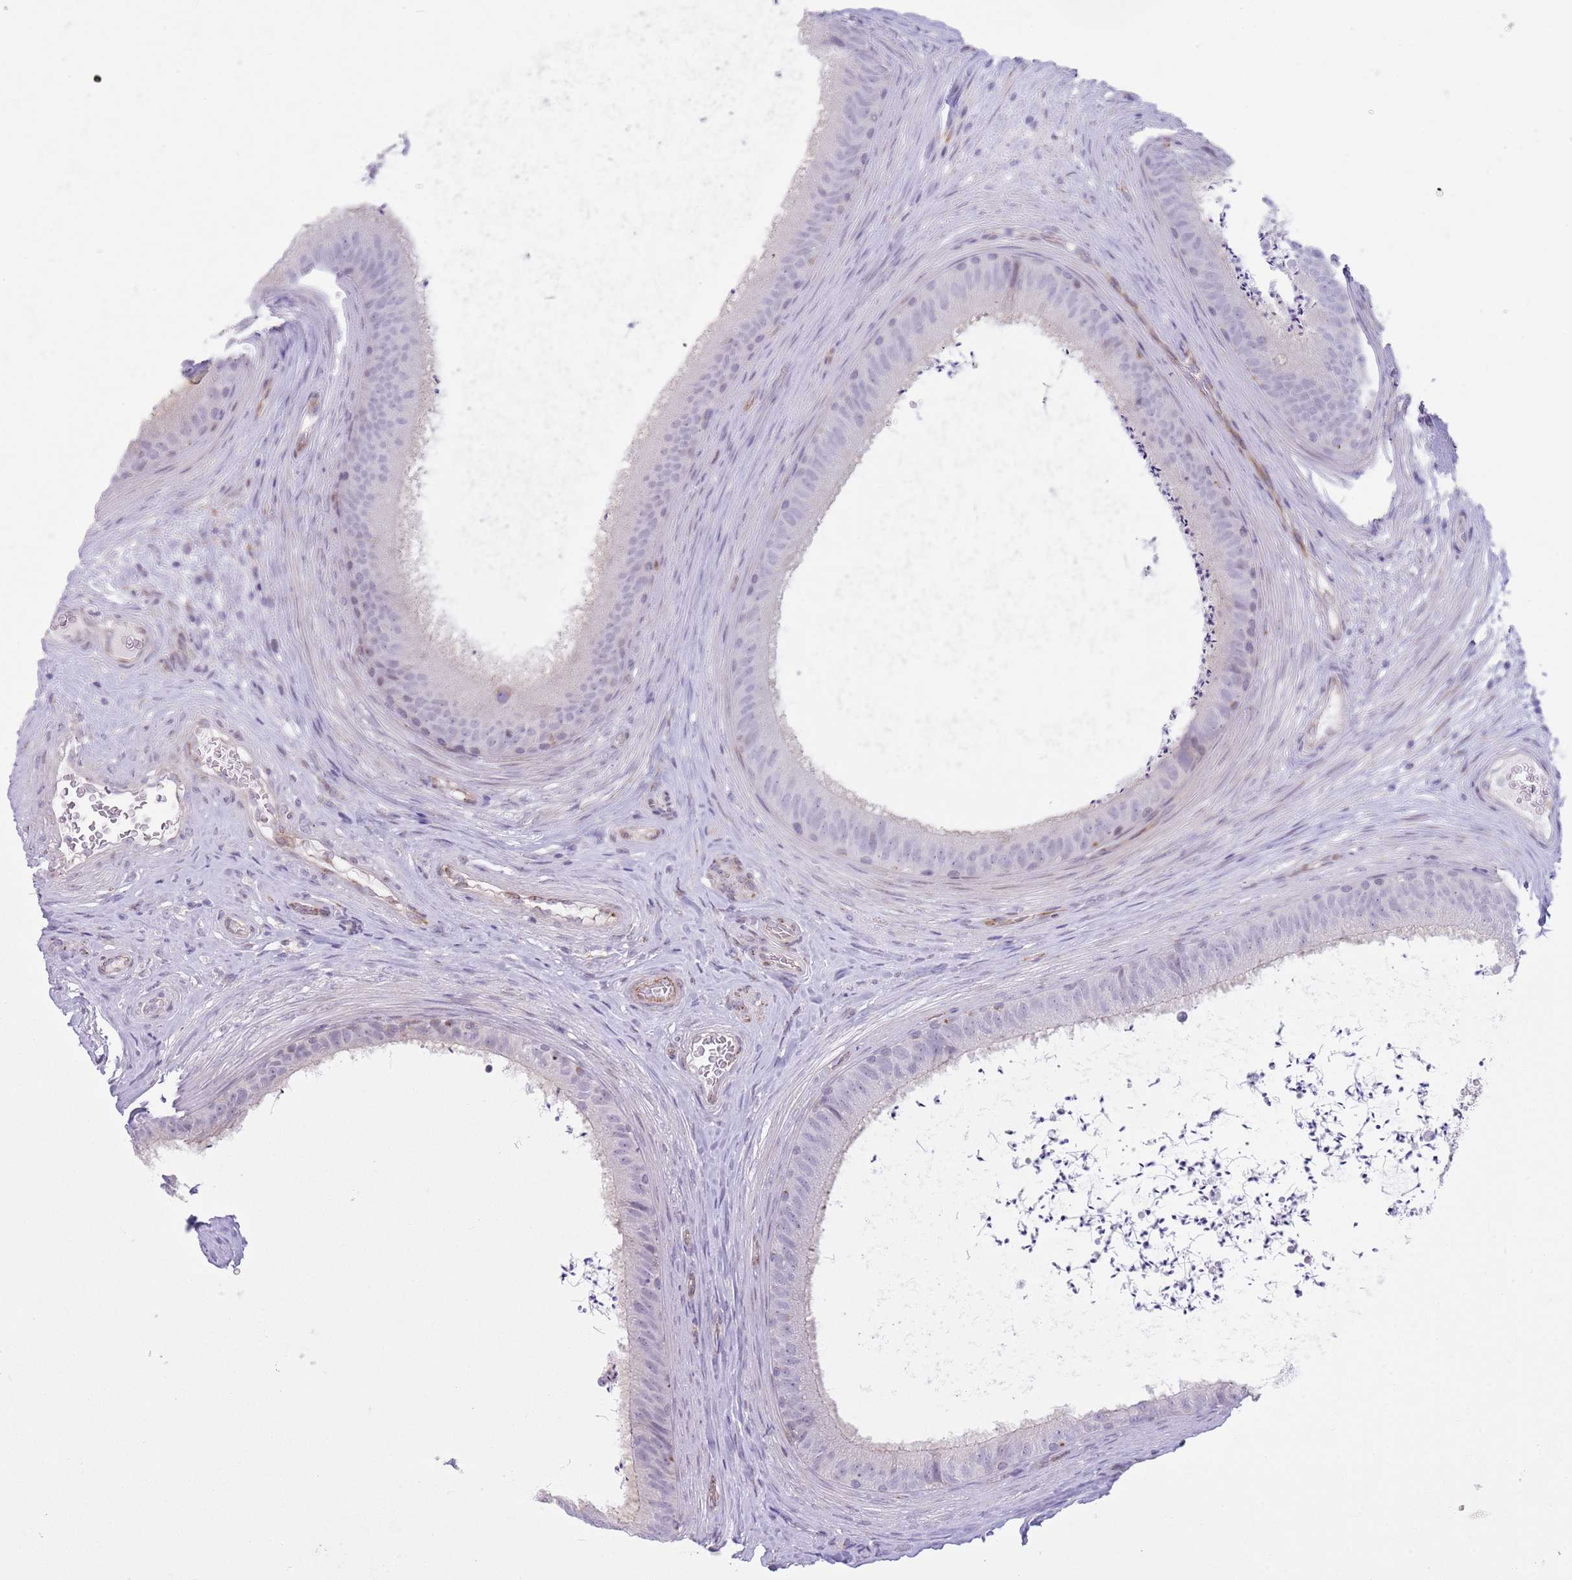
{"staining": {"intensity": "moderate", "quantity": "<25%", "location": "cytoplasmic/membranous"}, "tissue": "epididymis", "cell_type": "Glandular cells", "image_type": "normal", "snomed": [{"axis": "morphology", "description": "Normal tissue, NOS"}, {"axis": "topography", "description": "Testis"}, {"axis": "topography", "description": "Epididymis"}], "caption": "Glandular cells reveal low levels of moderate cytoplasmic/membranous positivity in about <25% of cells in benign human epididymis.", "gene": "C20orf96", "patient": {"sex": "male", "age": 41}}